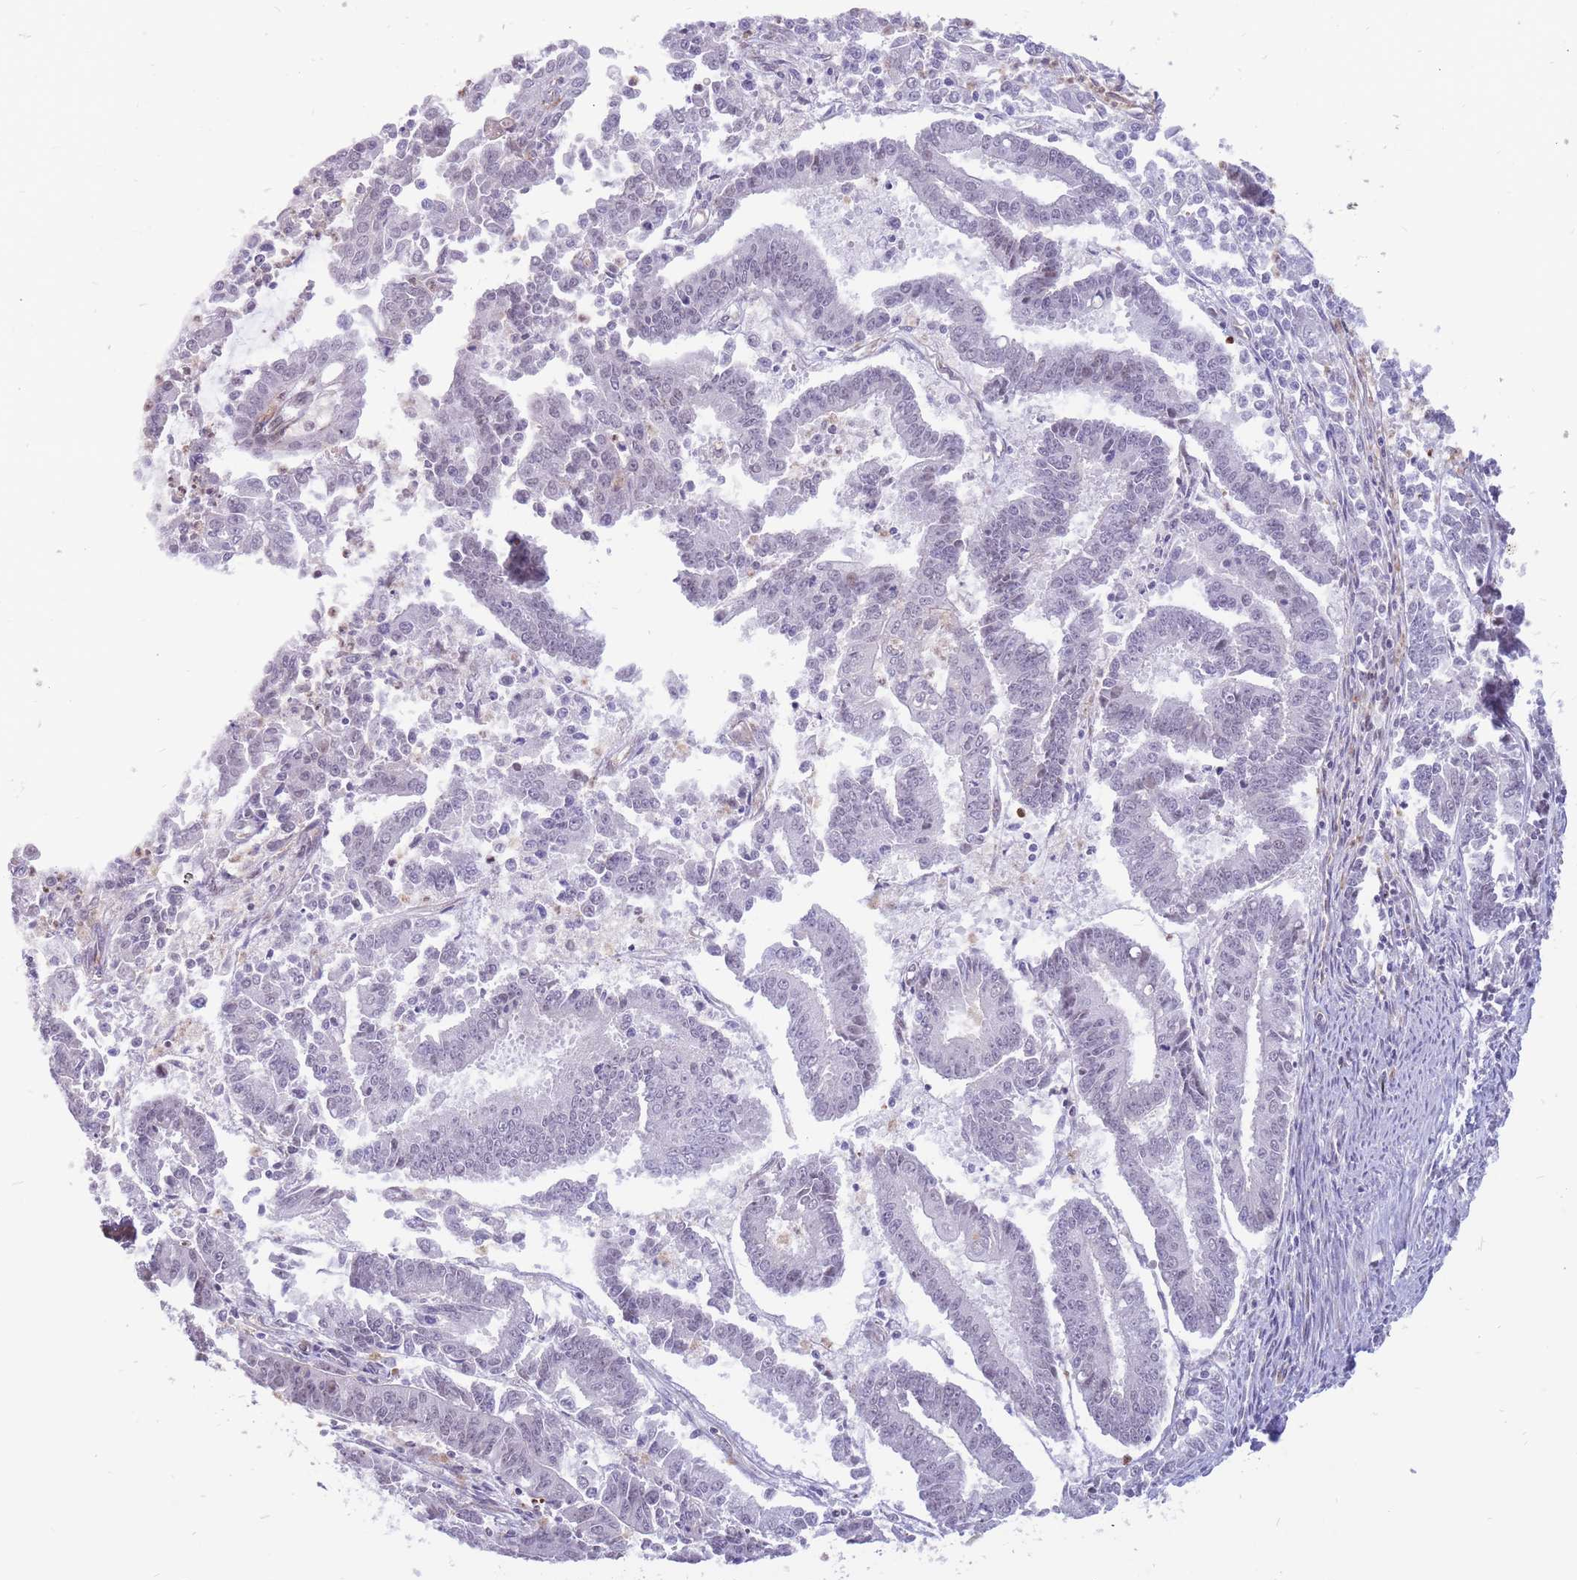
{"staining": {"intensity": "negative", "quantity": "none", "location": "none"}, "tissue": "endometrial cancer", "cell_type": "Tumor cells", "image_type": "cancer", "snomed": [{"axis": "morphology", "description": "Adenocarcinoma, NOS"}, {"axis": "topography", "description": "Endometrium"}], "caption": "IHC of human endometrial adenocarcinoma demonstrates no expression in tumor cells. (Stains: DAB immunohistochemistry (IHC) with hematoxylin counter stain, Microscopy: brightfield microscopy at high magnification).", "gene": "ADD2", "patient": {"sex": "female", "age": 73}}